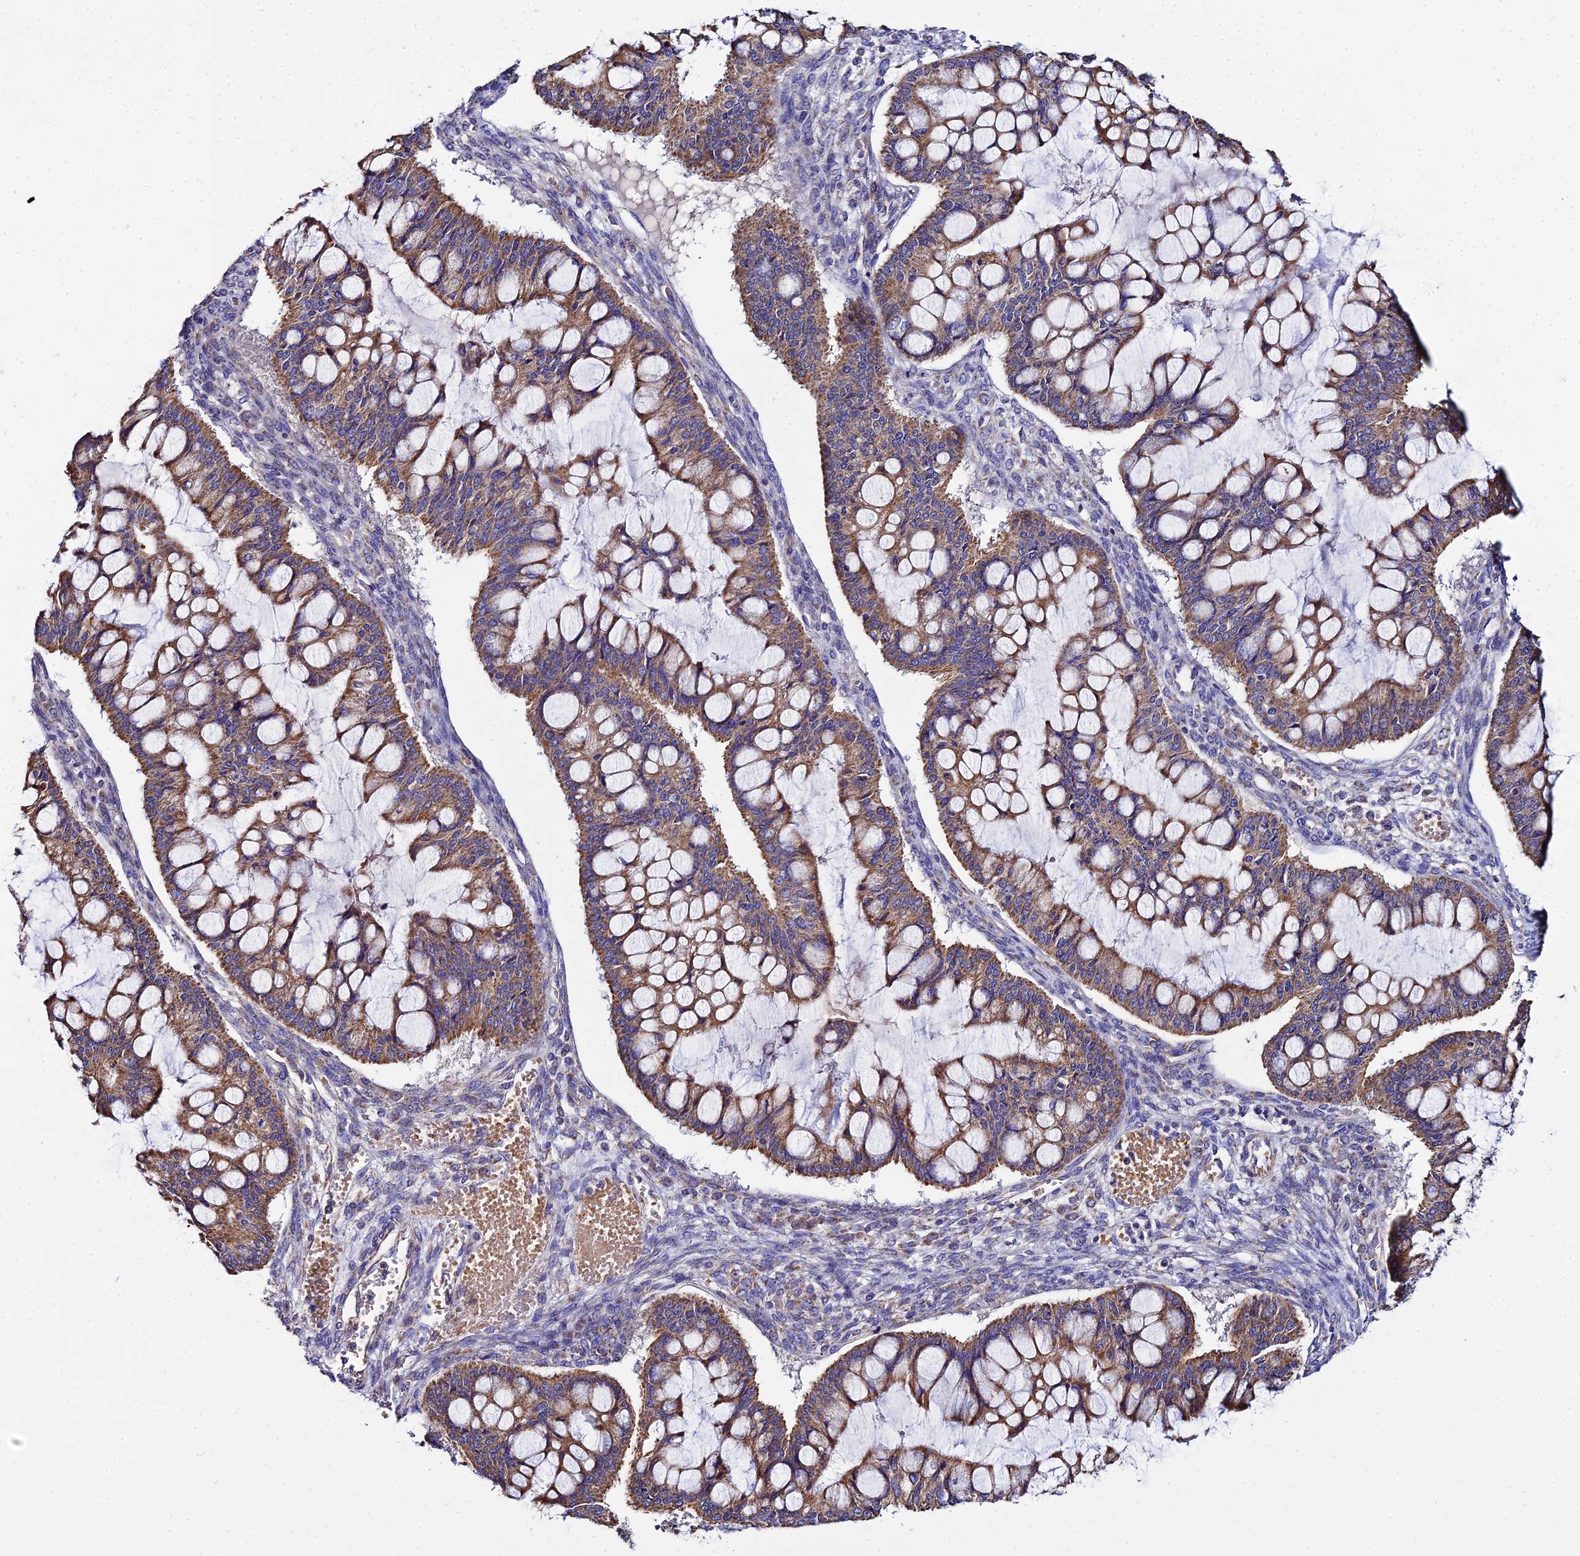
{"staining": {"intensity": "moderate", "quantity": ">75%", "location": "cytoplasmic/membranous"}, "tissue": "ovarian cancer", "cell_type": "Tumor cells", "image_type": "cancer", "snomed": [{"axis": "morphology", "description": "Cystadenocarcinoma, mucinous, NOS"}, {"axis": "topography", "description": "Ovary"}], "caption": "There is medium levels of moderate cytoplasmic/membranous expression in tumor cells of mucinous cystadenocarcinoma (ovarian), as demonstrated by immunohistochemical staining (brown color).", "gene": "TYW5", "patient": {"sex": "female", "age": 73}}